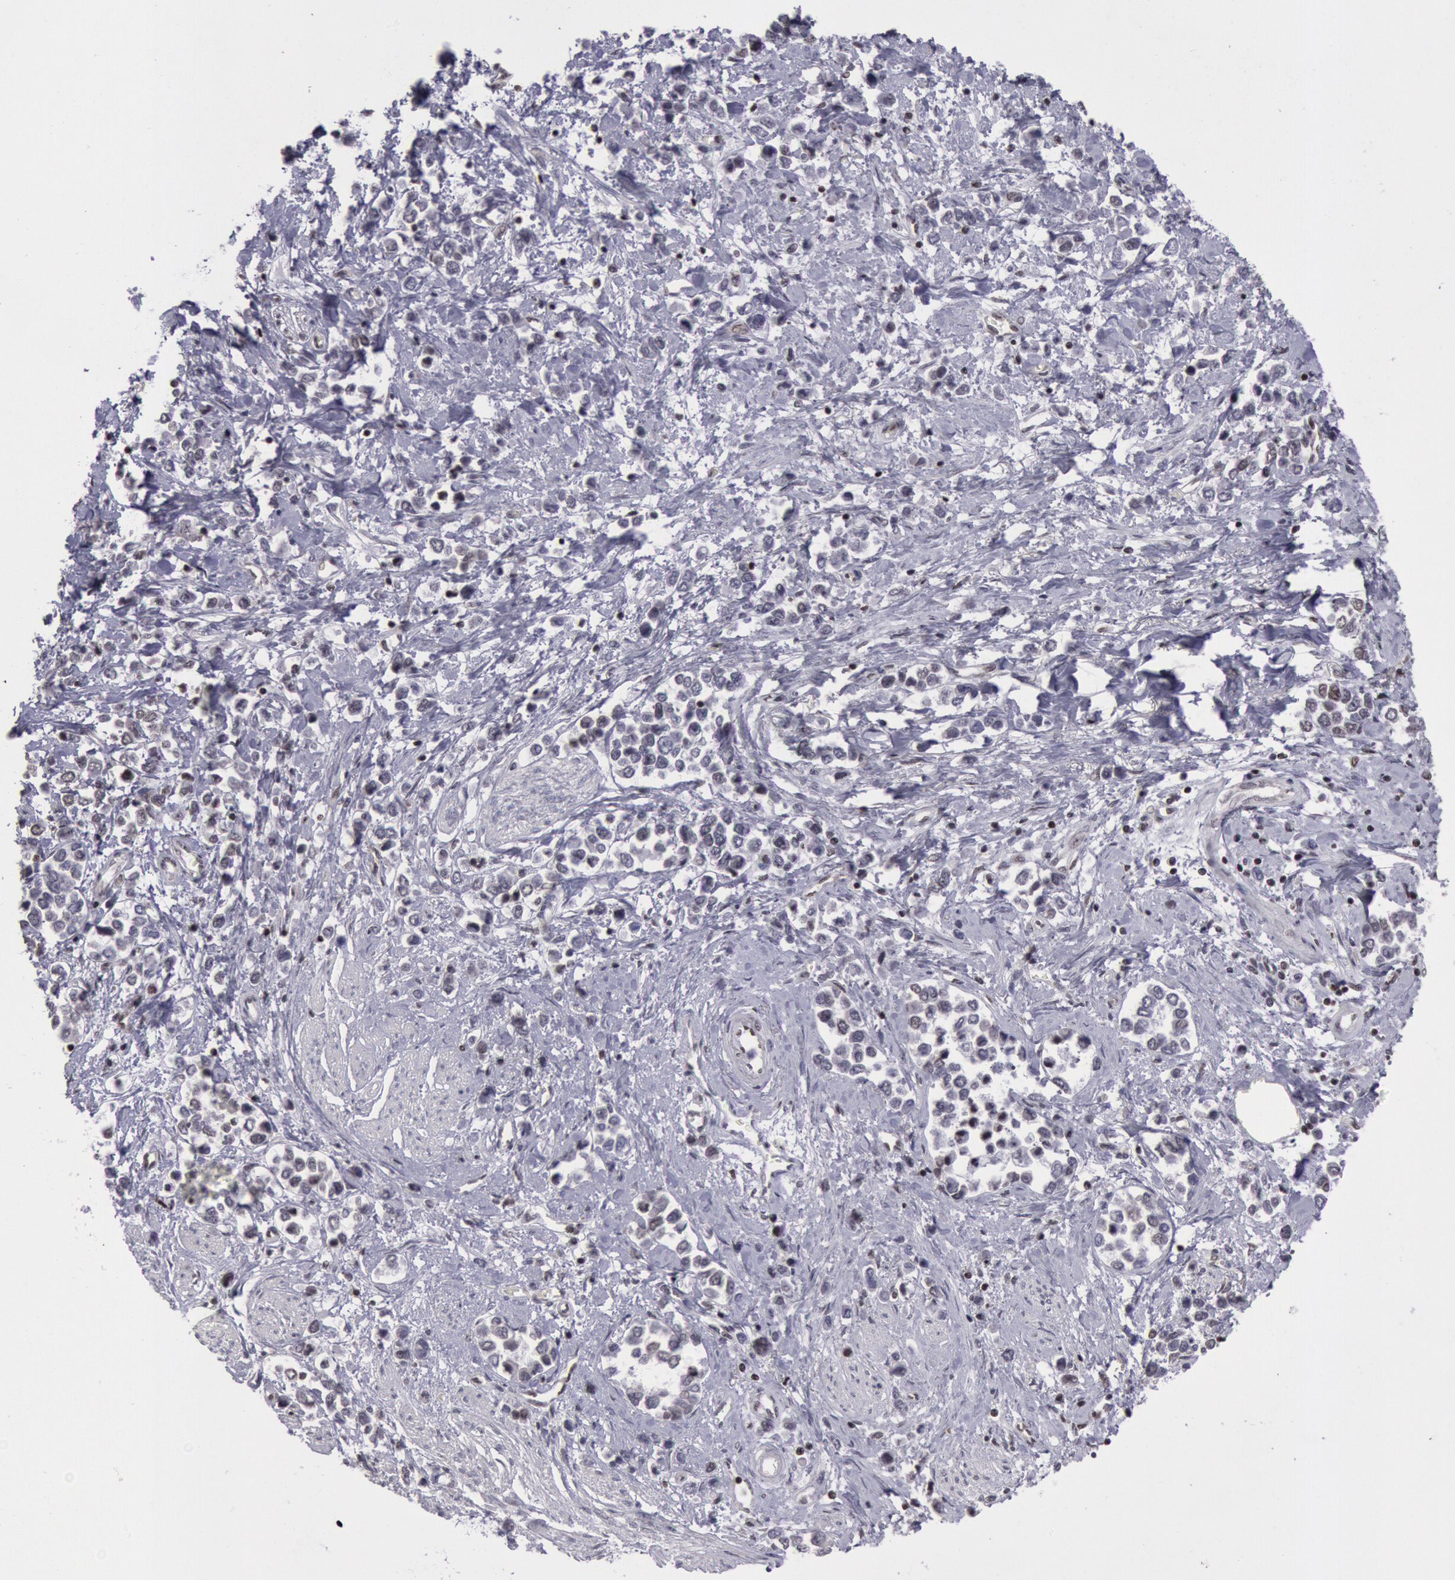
{"staining": {"intensity": "moderate", "quantity": "<25%", "location": "nuclear"}, "tissue": "stomach cancer", "cell_type": "Tumor cells", "image_type": "cancer", "snomed": [{"axis": "morphology", "description": "Adenocarcinoma, NOS"}, {"axis": "topography", "description": "Stomach, upper"}], "caption": "Human stomach cancer (adenocarcinoma) stained with a brown dye exhibits moderate nuclear positive positivity in about <25% of tumor cells.", "gene": "NKAP", "patient": {"sex": "male", "age": 76}}